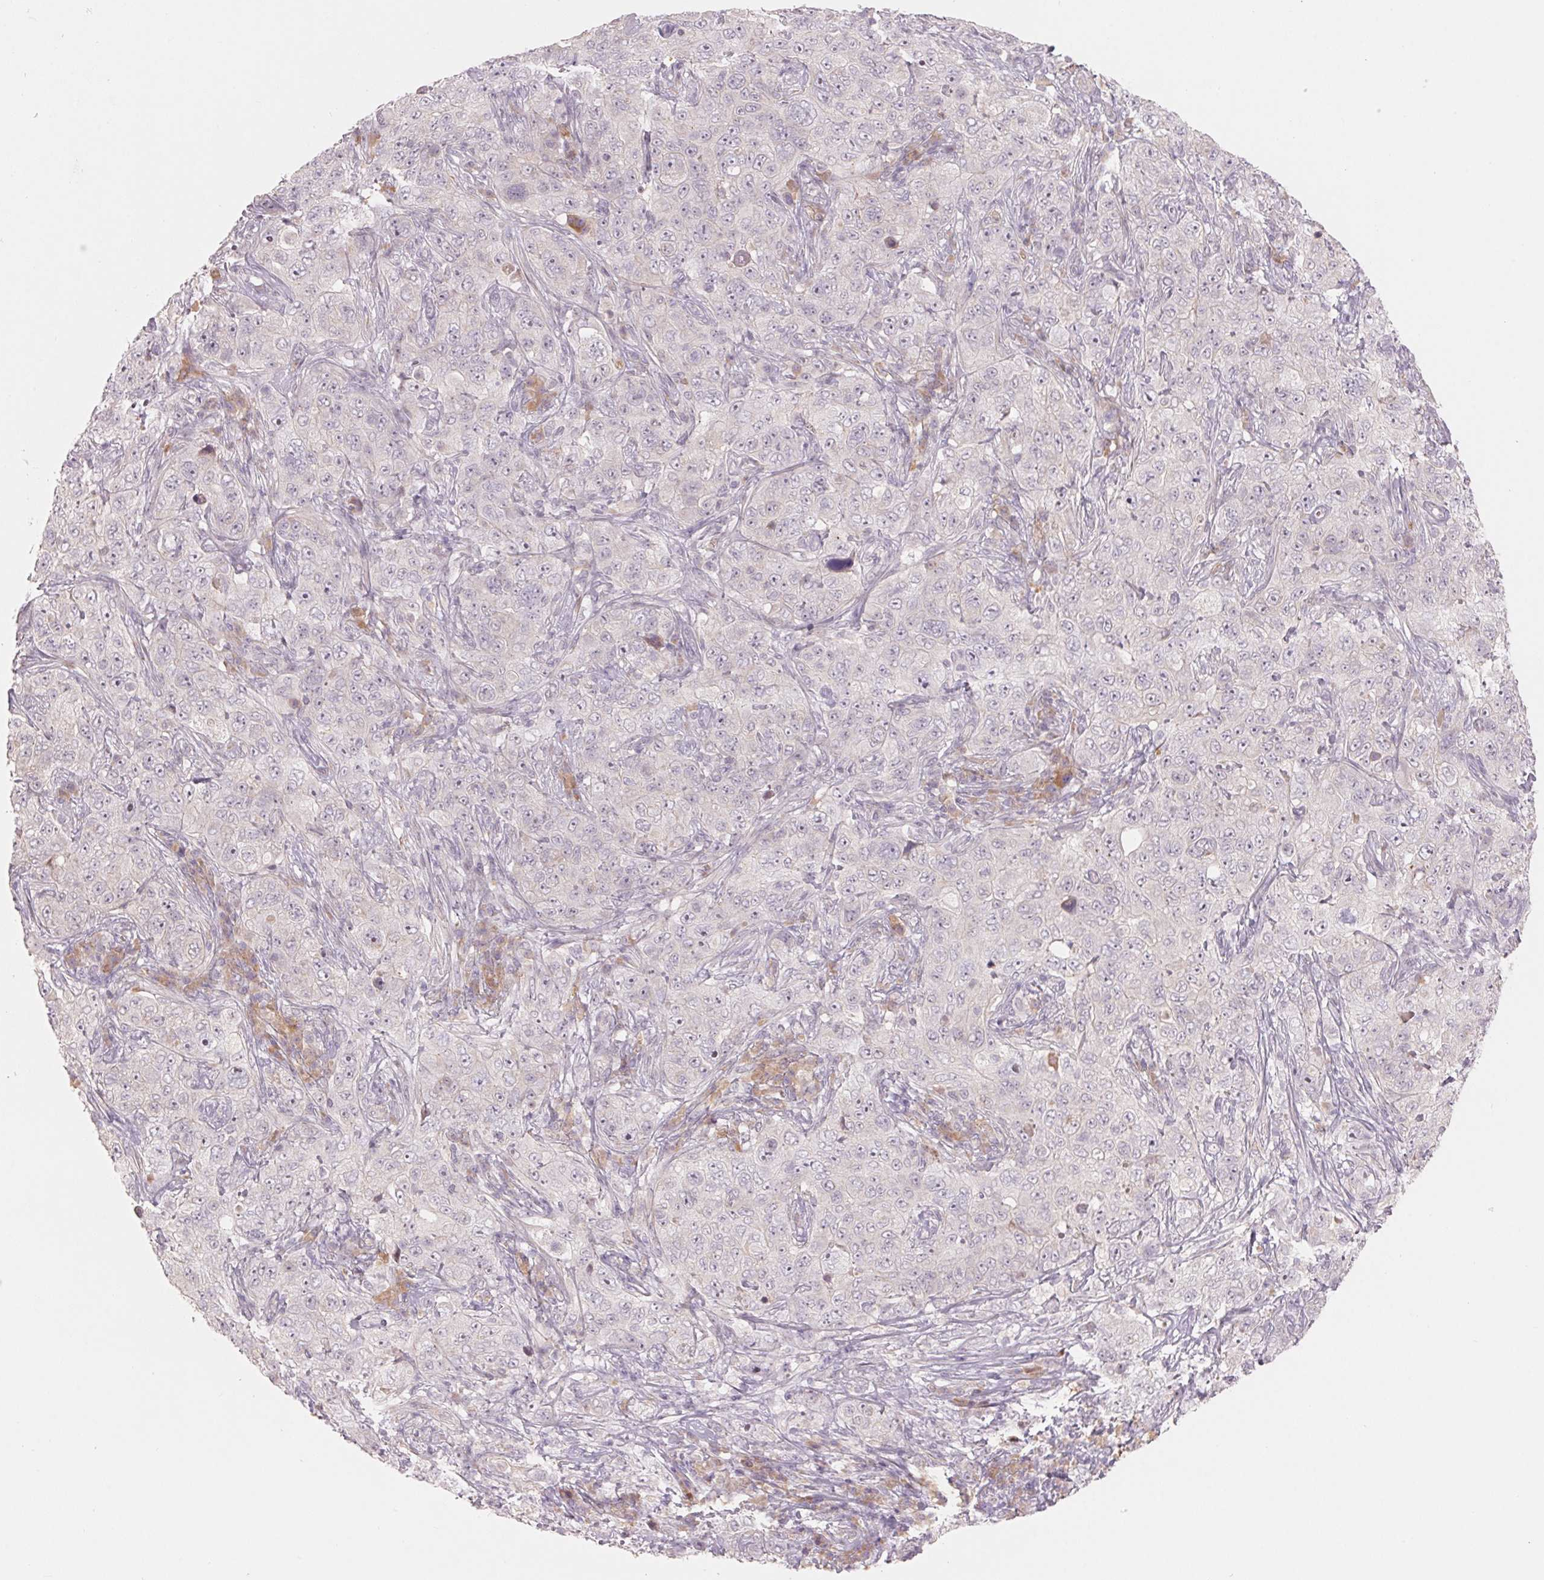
{"staining": {"intensity": "negative", "quantity": "none", "location": "none"}, "tissue": "pancreatic cancer", "cell_type": "Tumor cells", "image_type": "cancer", "snomed": [{"axis": "morphology", "description": "Adenocarcinoma, NOS"}, {"axis": "topography", "description": "Pancreas"}], "caption": "This micrograph is of pancreatic cancer (adenocarcinoma) stained with IHC to label a protein in brown with the nuclei are counter-stained blue. There is no staining in tumor cells.", "gene": "DENND2C", "patient": {"sex": "male", "age": 68}}